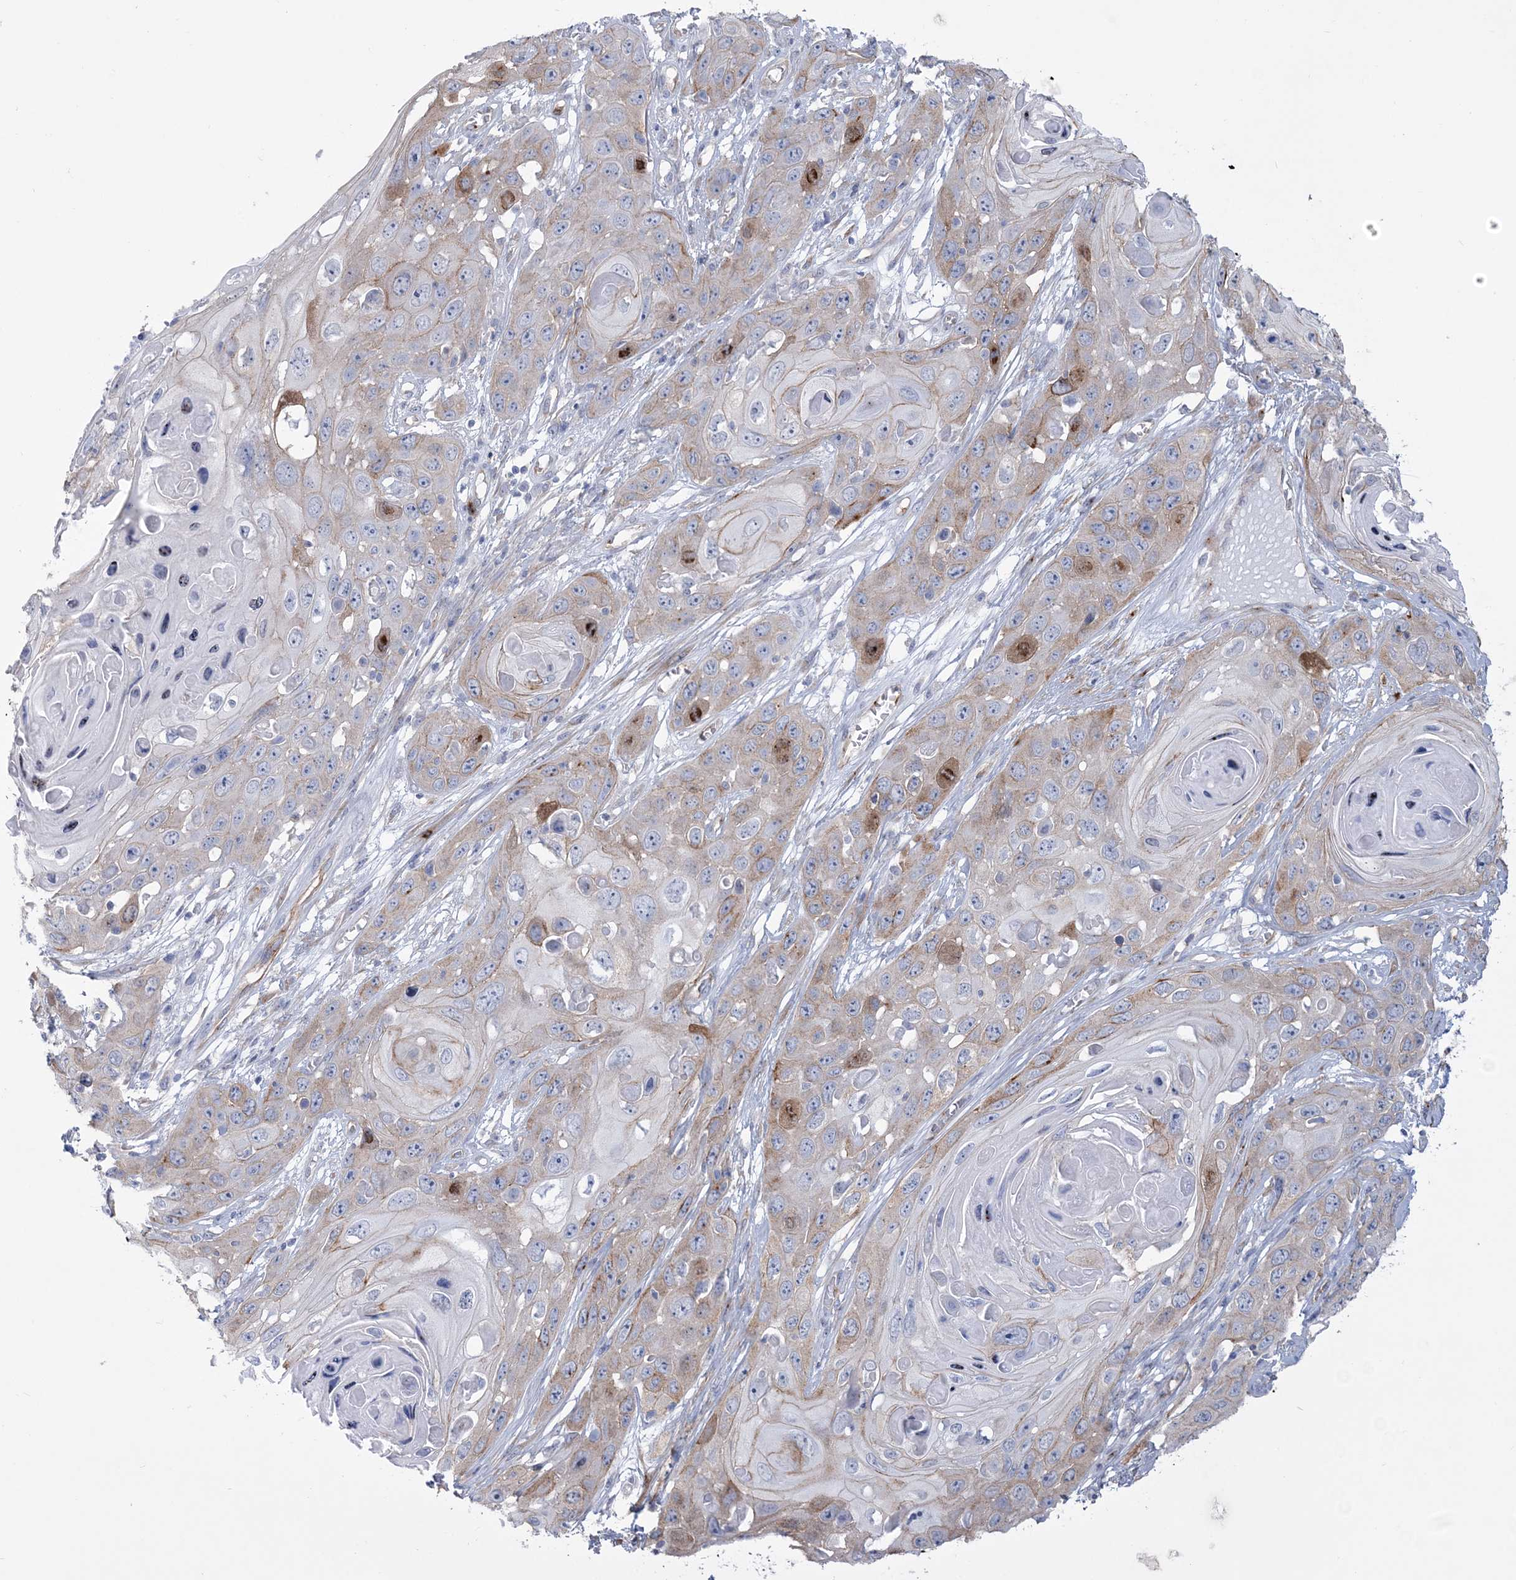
{"staining": {"intensity": "moderate", "quantity": "<25%", "location": "cytoplasmic/membranous,nuclear"}, "tissue": "skin cancer", "cell_type": "Tumor cells", "image_type": "cancer", "snomed": [{"axis": "morphology", "description": "Squamous cell carcinoma, NOS"}, {"axis": "topography", "description": "Skin"}], "caption": "The micrograph shows a brown stain indicating the presence of a protein in the cytoplasmic/membranous and nuclear of tumor cells in skin cancer (squamous cell carcinoma).", "gene": "RAB11FIP5", "patient": {"sex": "male", "age": 55}}